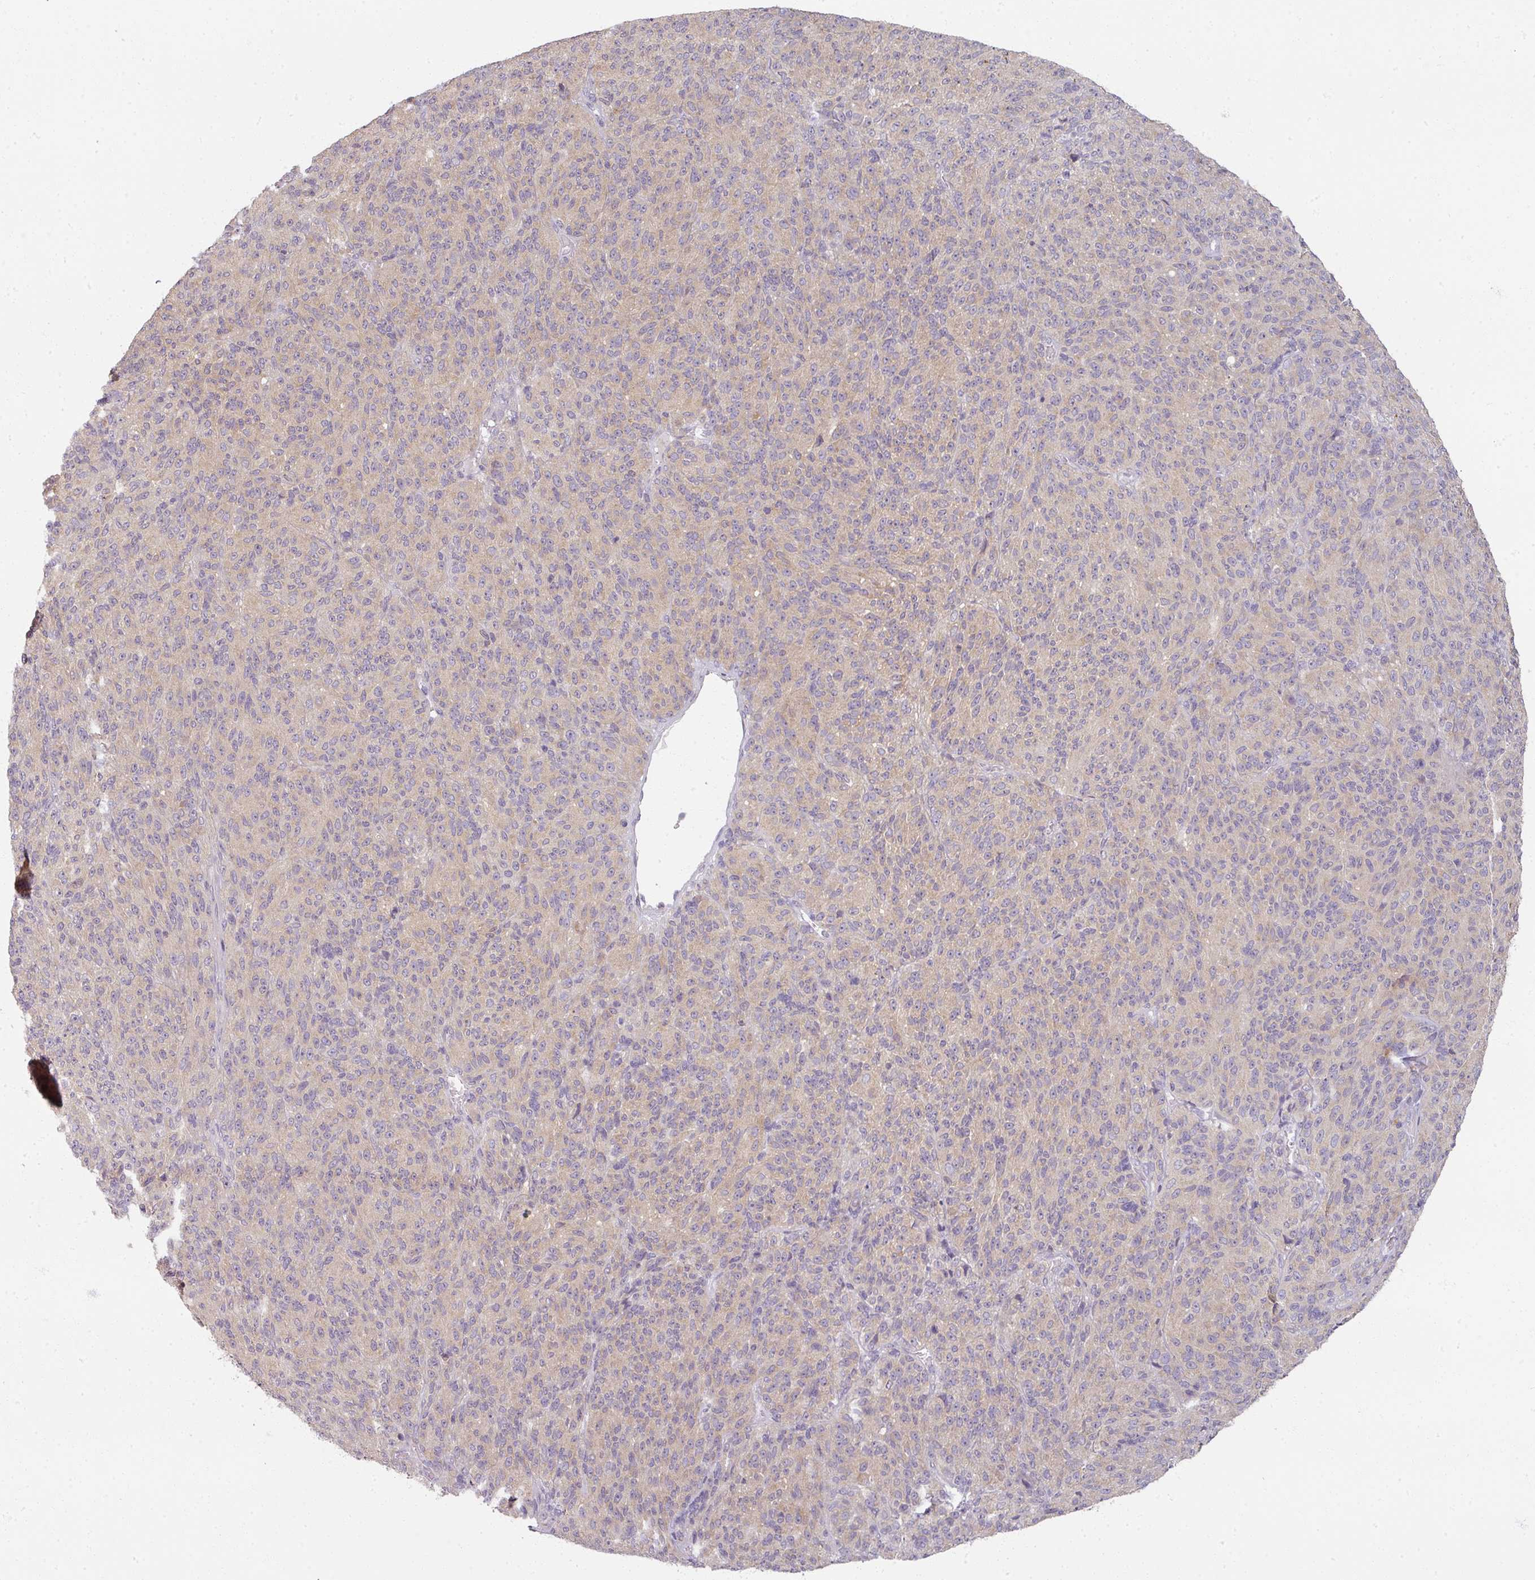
{"staining": {"intensity": "negative", "quantity": "none", "location": "none"}, "tissue": "melanoma", "cell_type": "Tumor cells", "image_type": "cancer", "snomed": [{"axis": "morphology", "description": "Malignant melanoma, Metastatic site"}, {"axis": "topography", "description": "Brain"}], "caption": "The immunohistochemistry (IHC) image has no significant expression in tumor cells of melanoma tissue.", "gene": "MYMK", "patient": {"sex": "female", "age": 56}}